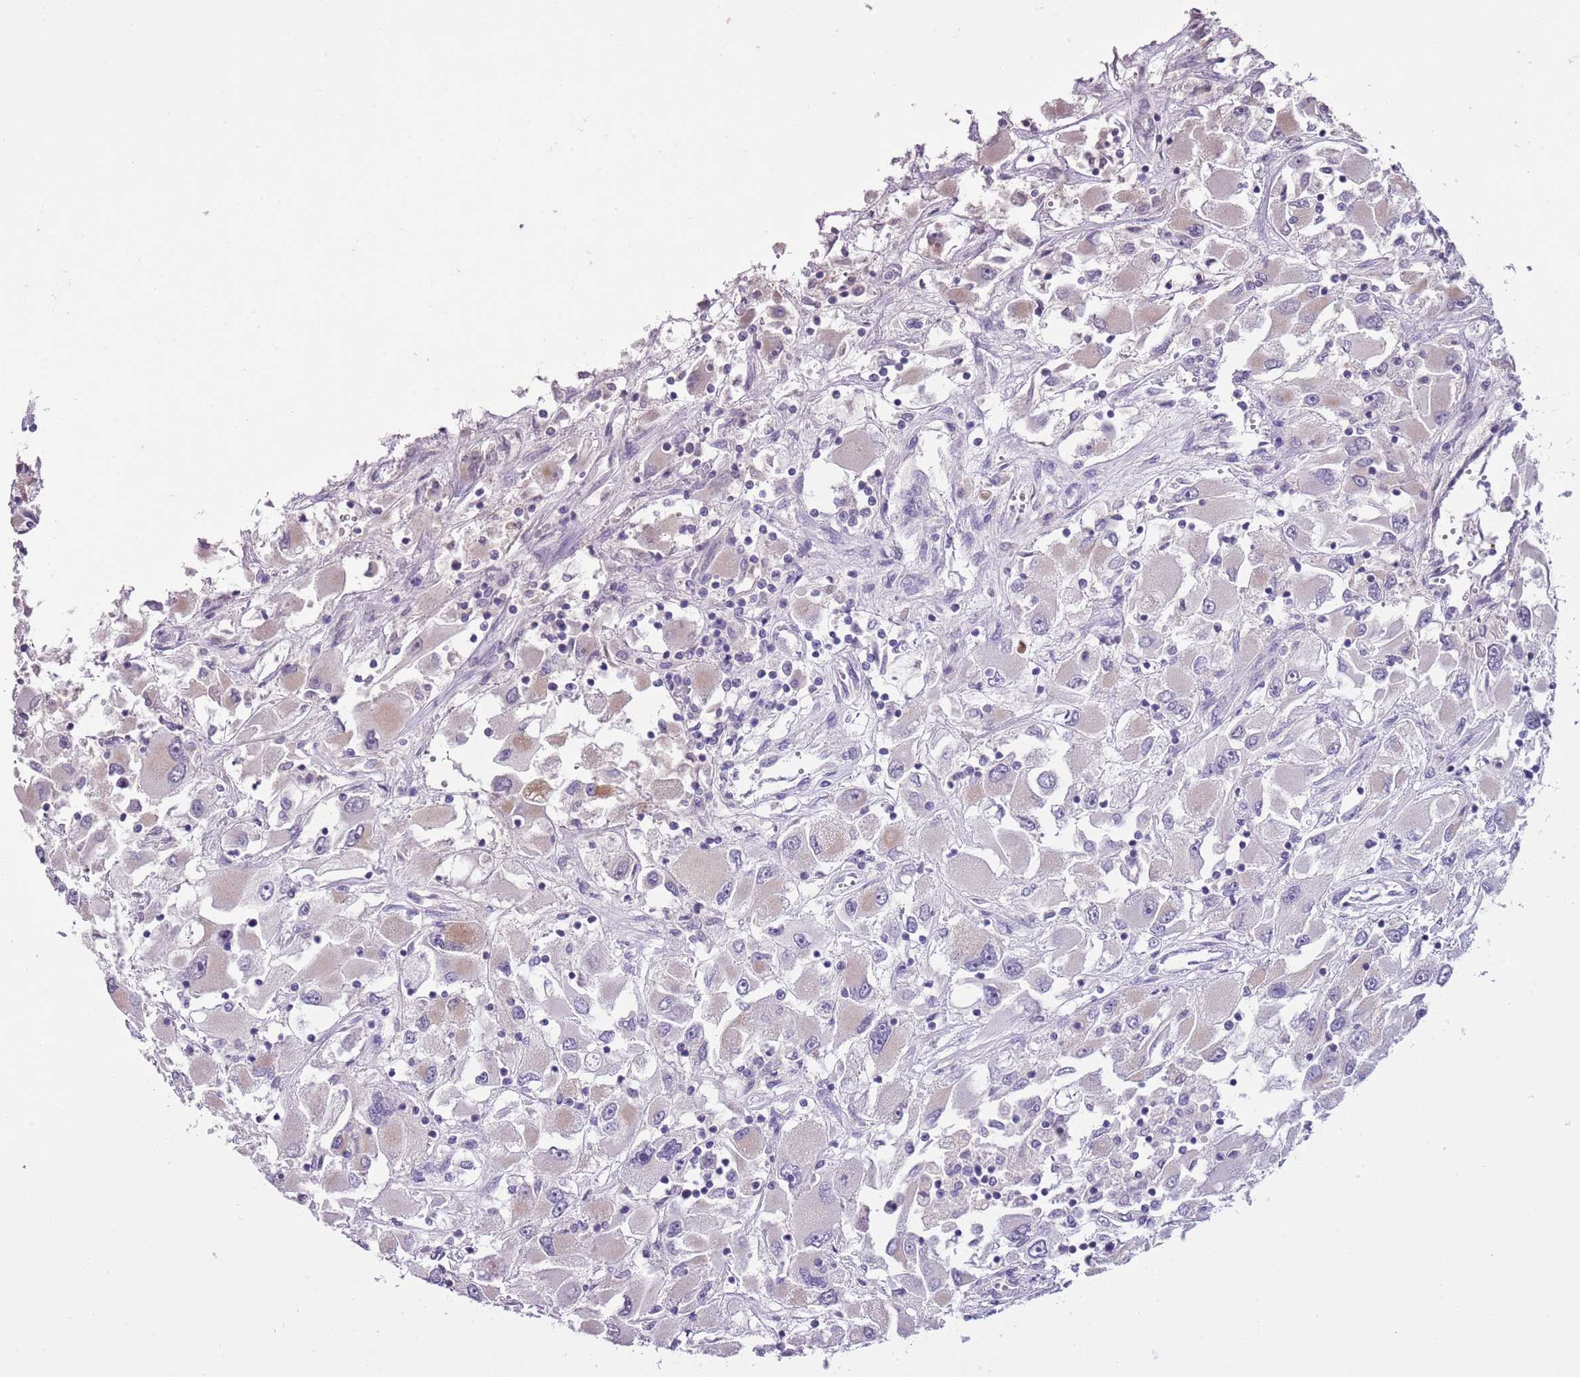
{"staining": {"intensity": "negative", "quantity": "none", "location": "none"}, "tissue": "renal cancer", "cell_type": "Tumor cells", "image_type": "cancer", "snomed": [{"axis": "morphology", "description": "Adenocarcinoma, NOS"}, {"axis": "topography", "description": "Kidney"}], "caption": "This is an IHC photomicrograph of renal adenocarcinoma. There is no staining in tumor cells.", "gene": "SLC35E3", "patient": {"sex": "female", "age": 52}}